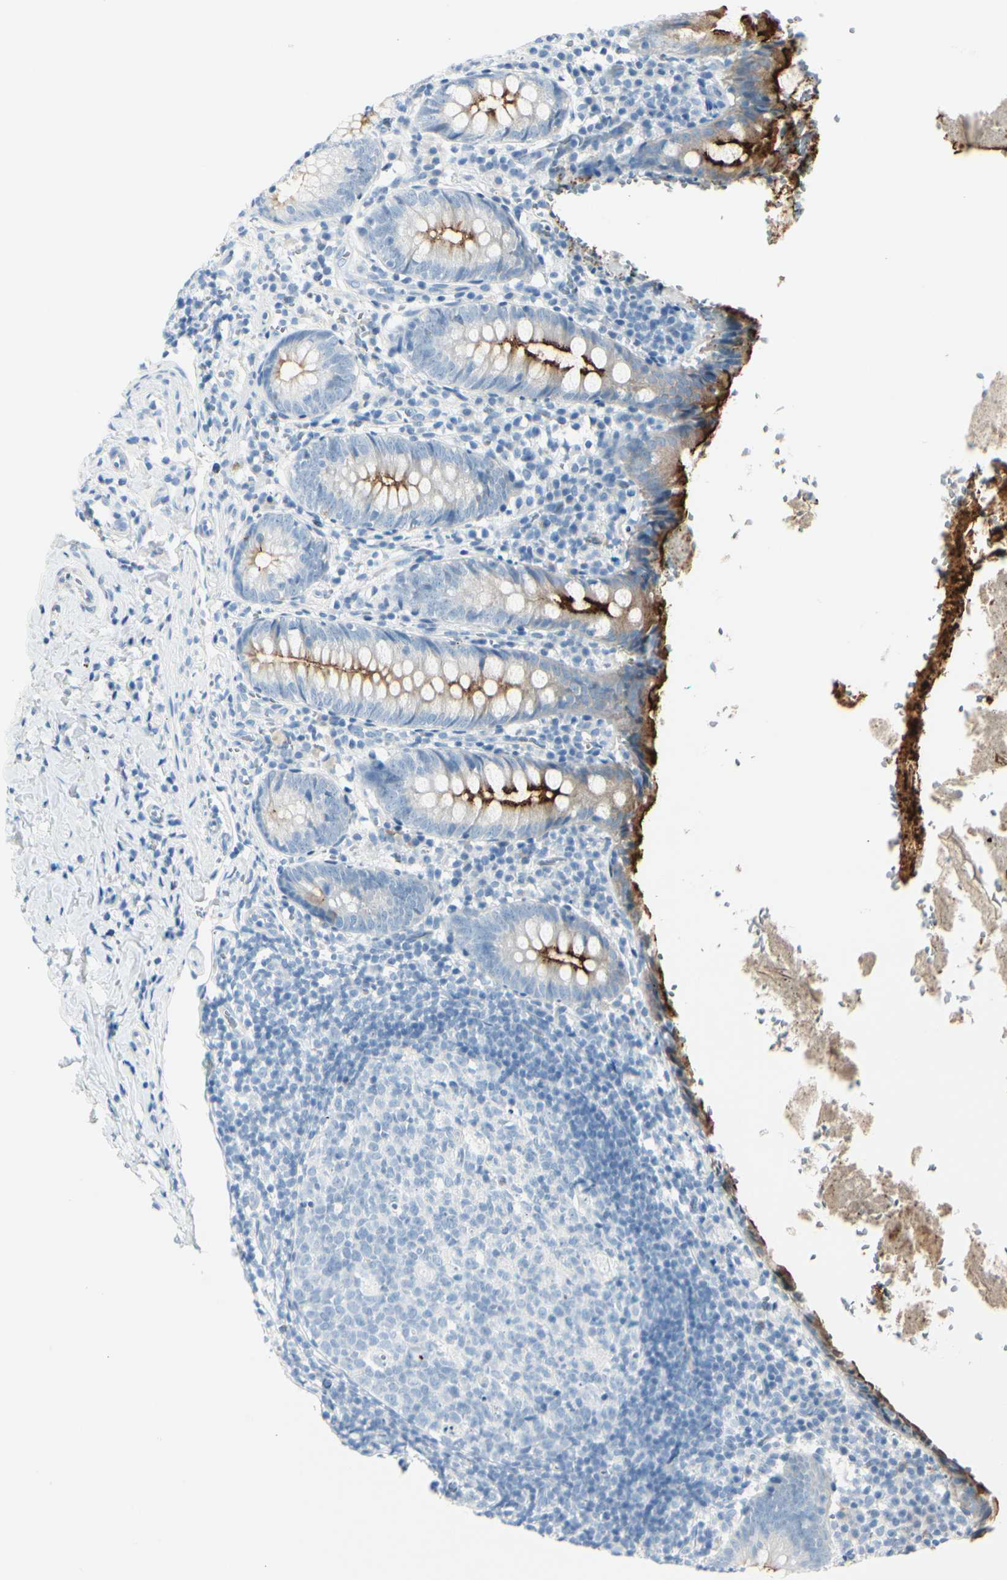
{"staining": {"intensity": "strong", "quantity": ">75%", "location": "cytoplasmic/membranous"}, "tissue": "appendix", "cell_type": "Glandular cells", "image_type": "normal", "snomed": [{"axis": "morphology", "description": "Normal tissue, NOS"}, {"axis": "topography", "description": "Appendix"}], "caption": "Human appendix stained for a protein (brown) displays strong cytoplasmic/membranous positive expression in about >75% of glandular cells.", "gene": "CDHR5", "patient": {"sex": "female", "age": 10}}